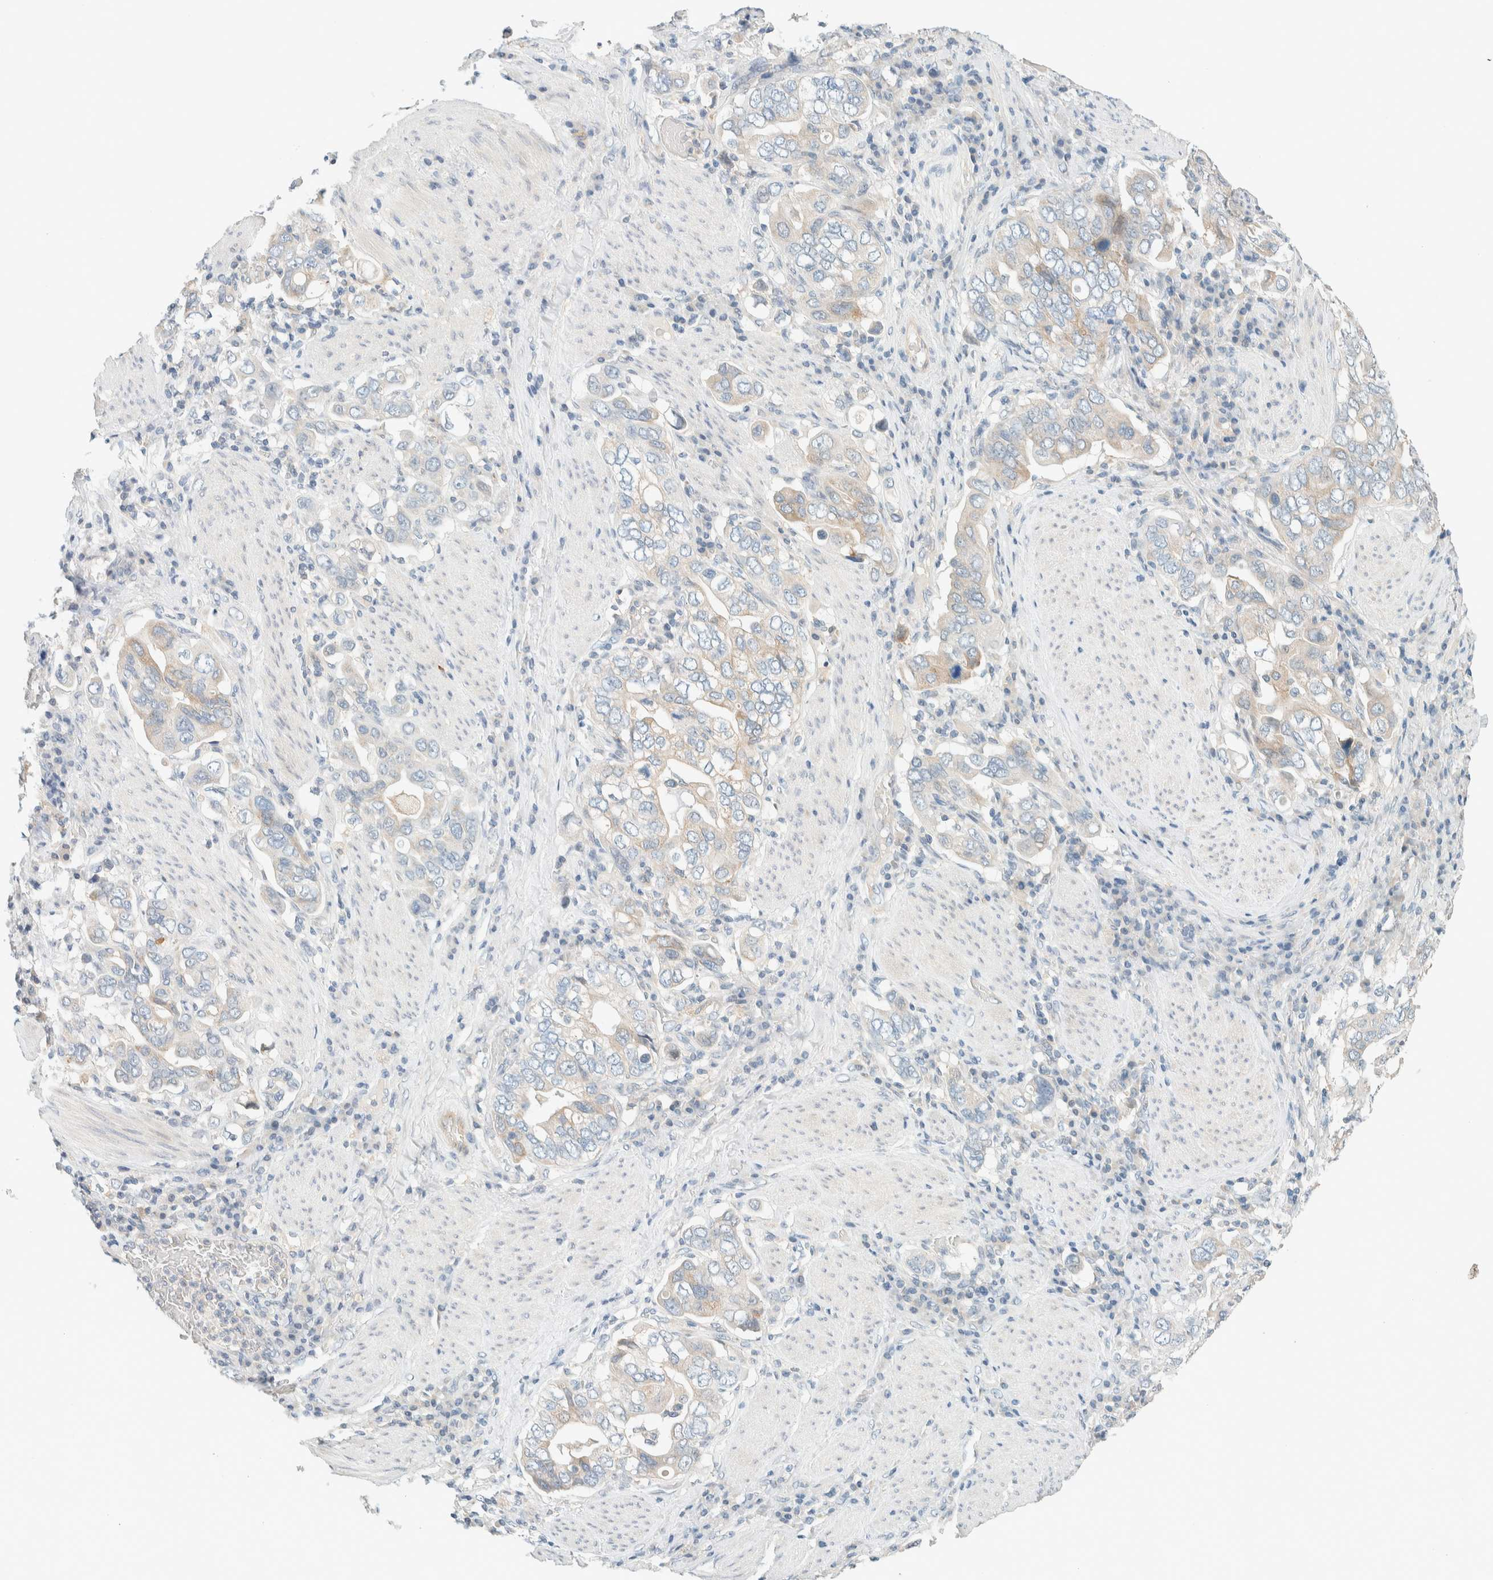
{"staining": {"intensity": "weak", "quantity": "<25%", "location": "cytoplasmic/membranous"}, "tissue": "stomach cancer", "cell_type": "Tumor cells", "image_type": "cancer", "snomed": [{"axis": "morphology", "description": "Adenocarcinoma, NOS"}, {"axis": "topography", "description": "Stomach, upper"}], "caption": "Photomicrograph shows no significant protein positivity in tumor cells of stomach adenocarcinoma. (DAB IHC with hematoxylin counter stain).", "gene": "SUMF2", "patient": {"sex": "male", "age": 62}}